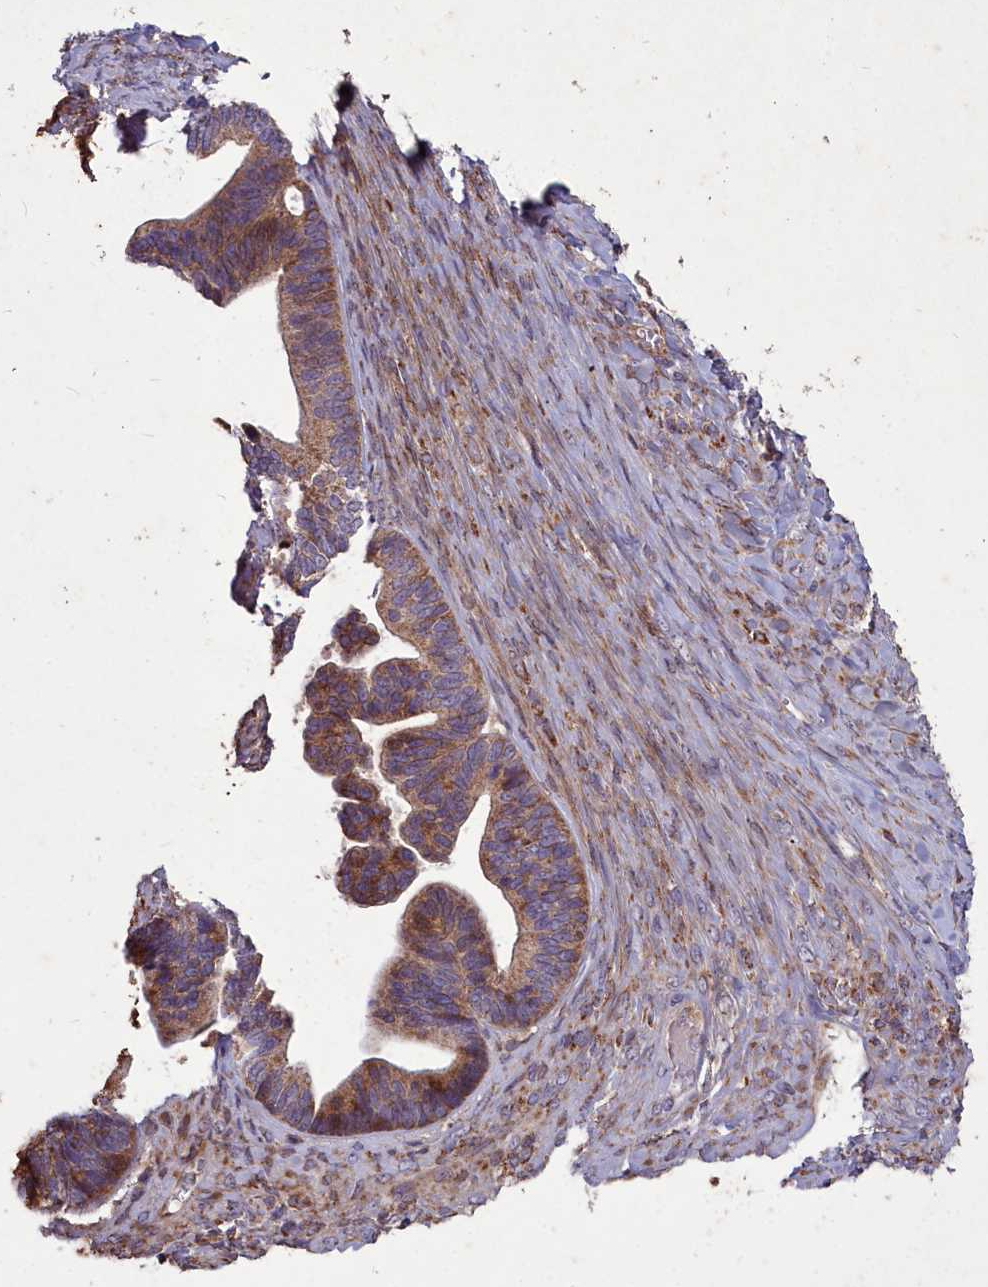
{"staining": {"intensity": "moderate", "quantity": ">75%", "location": "cytoplasmic/membranous"}, "tissue": "ovarian cancer", "cell_type": "Tumor cells", "image_type": "cancer", "snomed": [{"axis": "morphology", "description": "Cystadenocarcinoma, serous, NOS"}, {"axis": "topography", "description": "Ovary"}], "caption": "A medium amount of moderate cytoplasmic/membranous staining is appreciated in approximately >75% of tumor cells in ovarian serous cystadenocarcinoma tissue. The protein of interest is stained brown, and the nuclei are stained in blue (DAB IHC with brightfield microscopy, high magnification).", "gene": "COX11", "patient": {"sex": "female", "age": 56}}